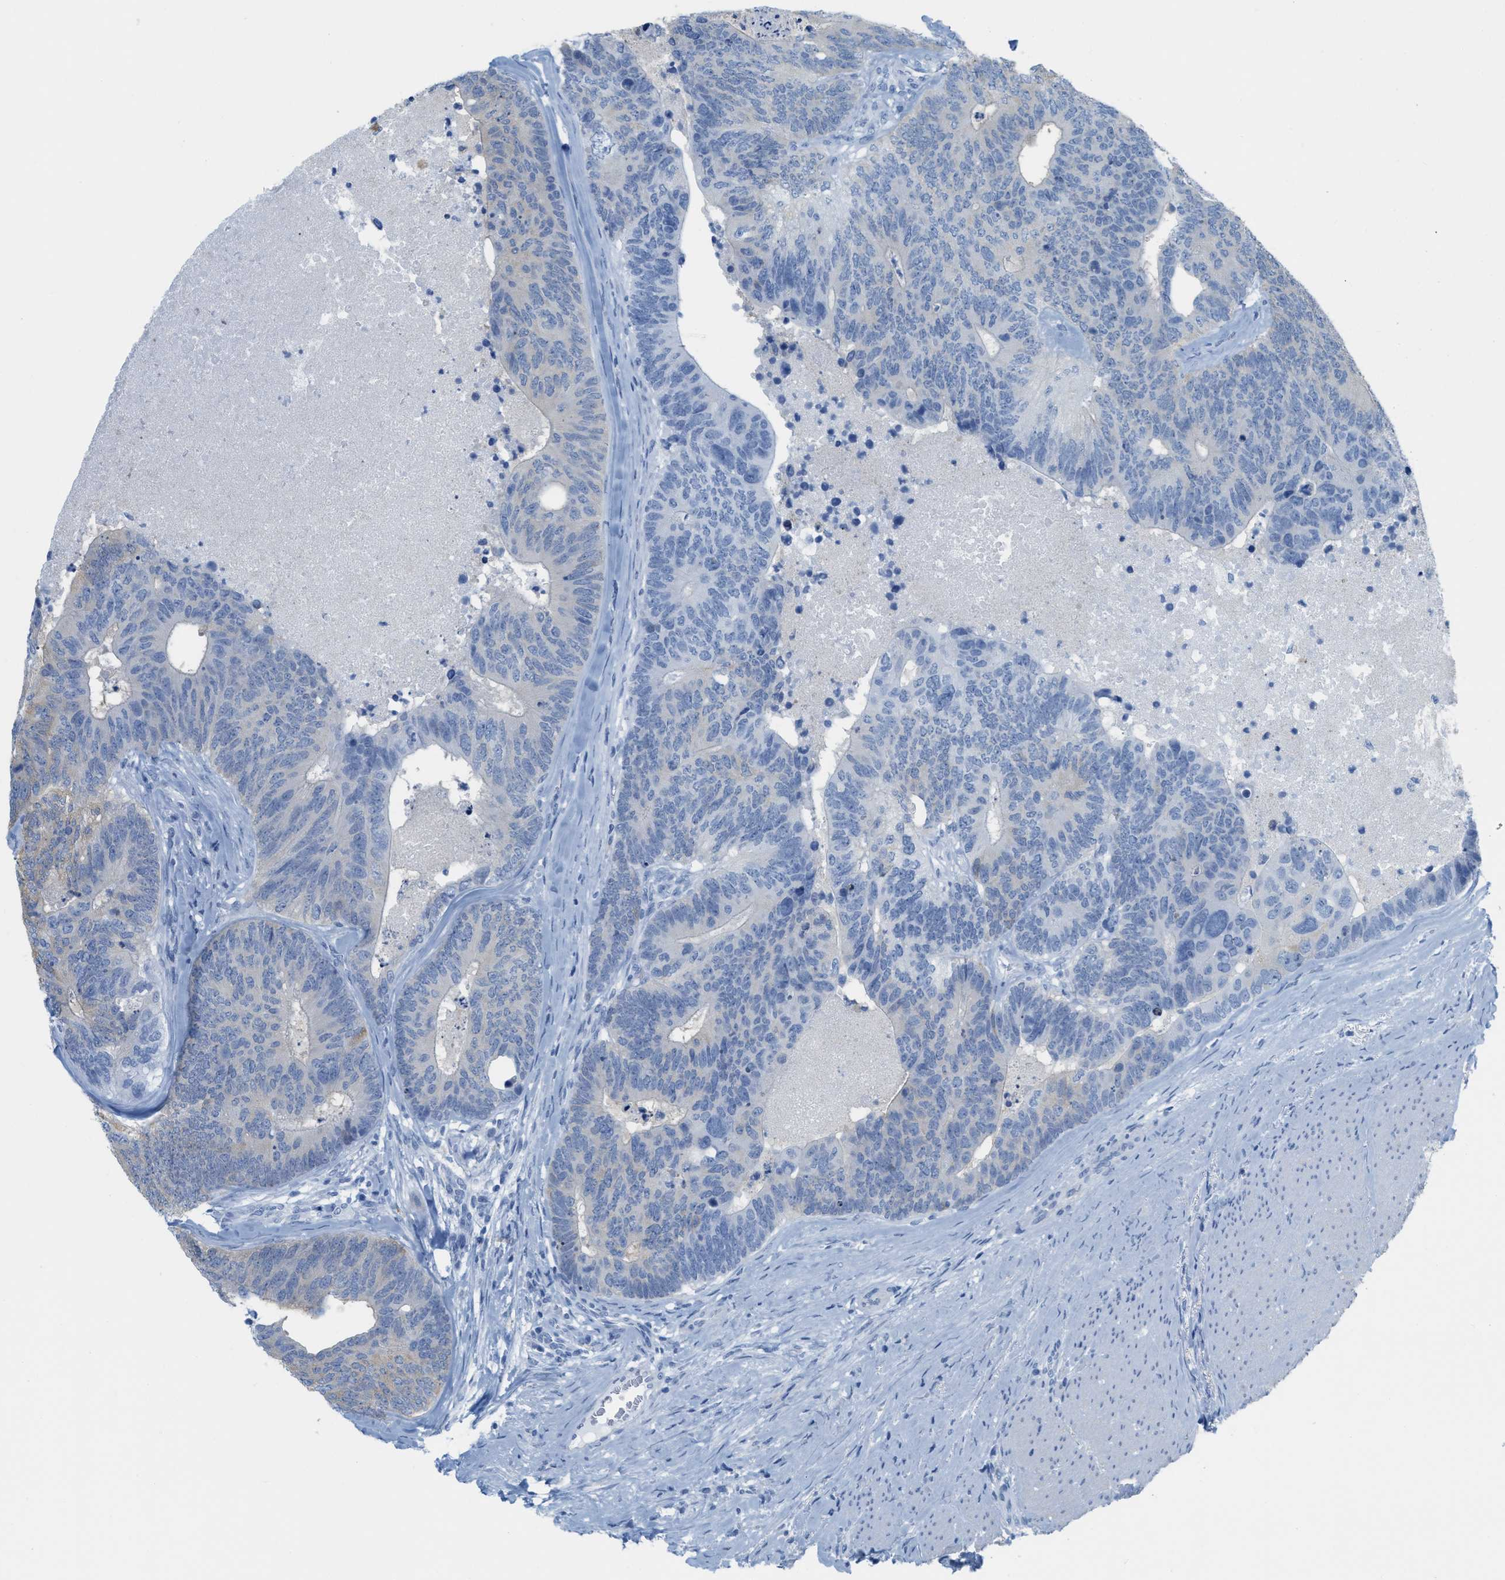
{"staining": {"intensity": "negative", "quantity": "none", "location": "none"}, "tissue": "colorectal cancer", "cell_type": "Tumor cells", "image_type": "cancer", "snomed": [{"axis": "morphology", "description": "Adenocarcinoma, NOS"}, {"axis": "topography", "description": "Colon"}], "caption": "IHC photomicrograph of human adenocarcinoma (colorectal) stained for a protein (brown), which exhibits no staining in tumor cells.", "gene": "ASGR1", "patient": {"sex": "female", "age": 67}}